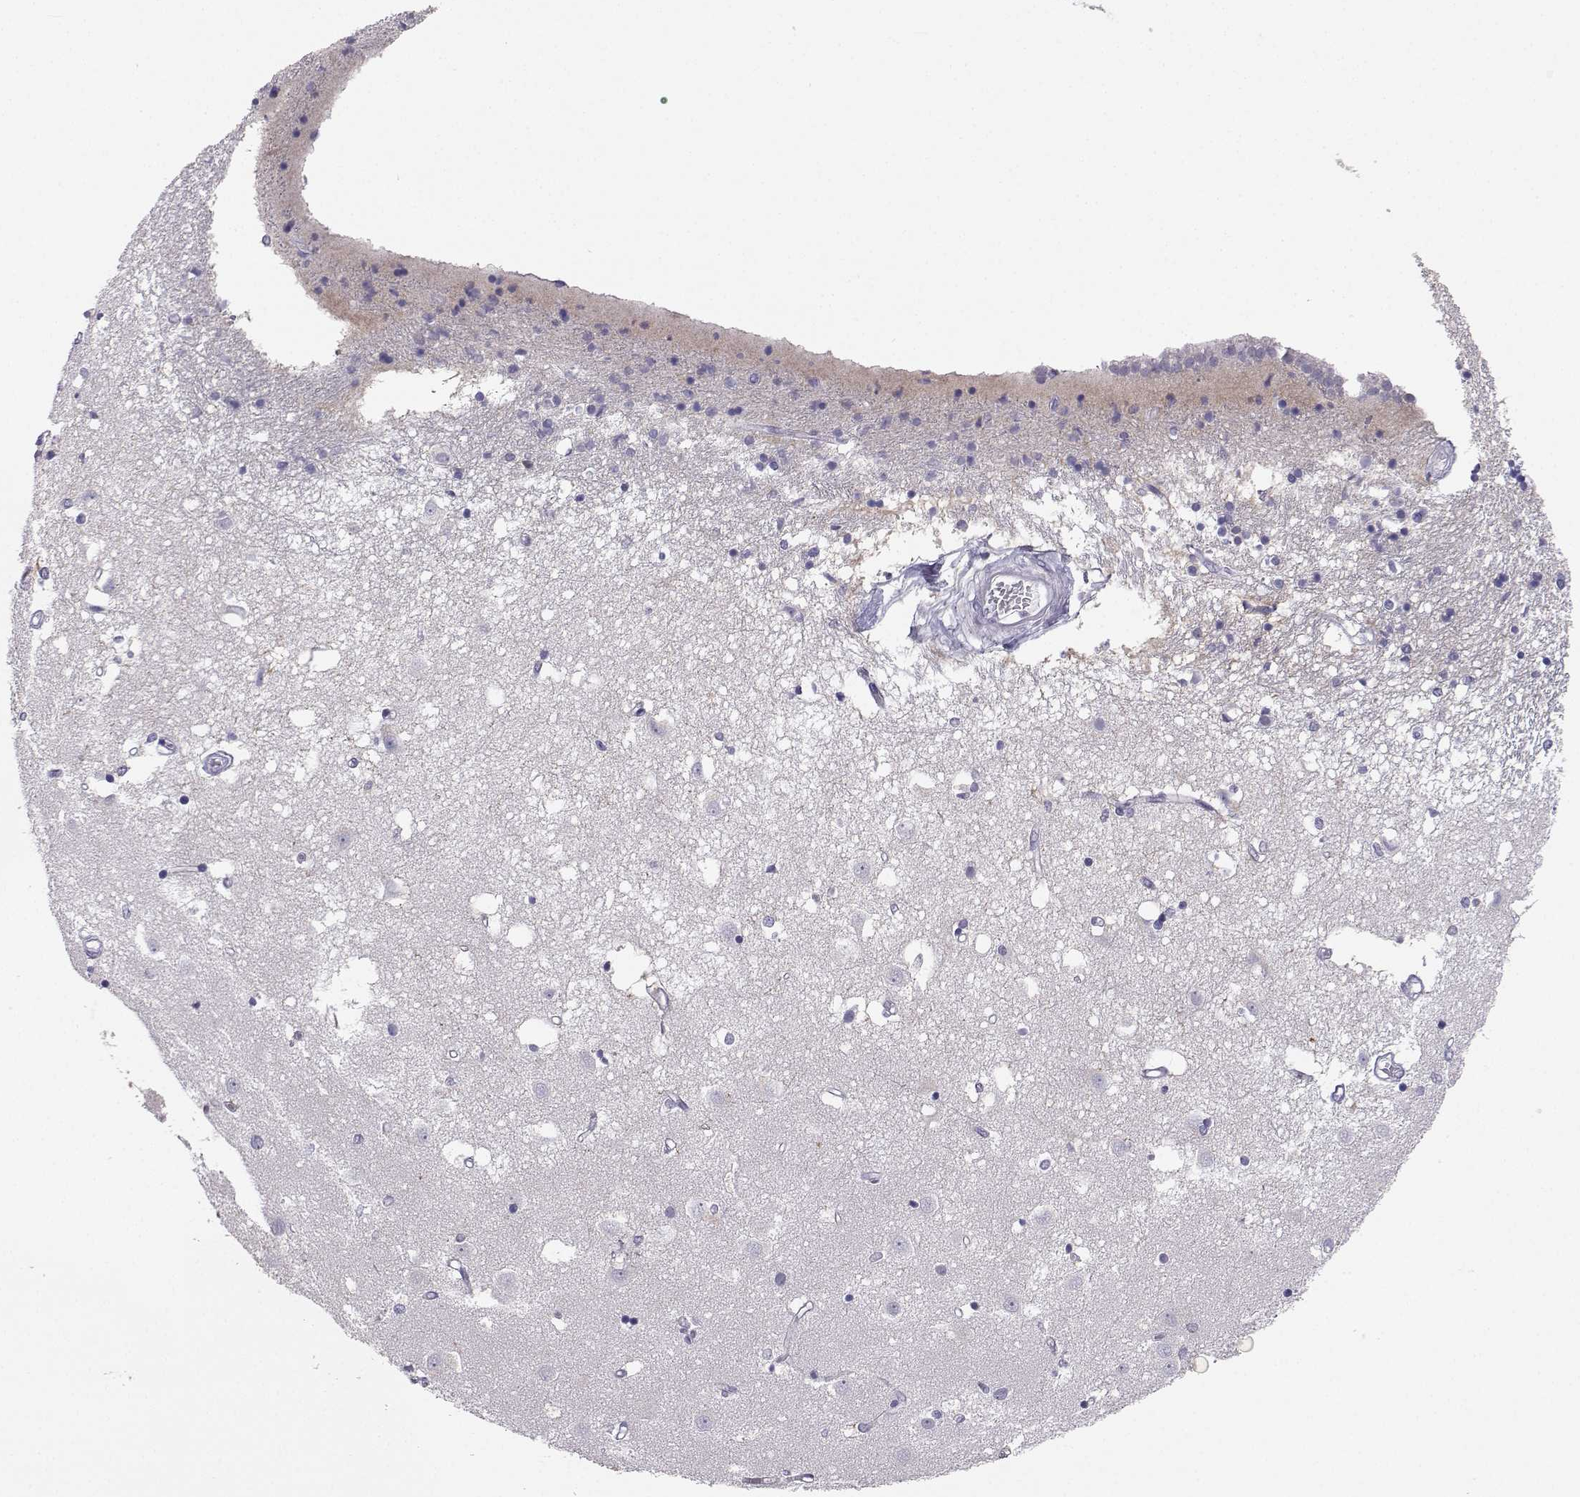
{"staining": {"intensity": "negative", "quantity": "none", "location": "none"}, "tissue": "caudate", "cell_type": "Glial cells", "image_type": "normal", "snomed": [{"axis": "morphology", "description": "Normal tissue, NOS"}, {"axis": "topography", "description": "Lateral ventricle wall"}], "caption": "Immunohistochemistry micrograph of unremarkable caudate: human caudate stained with DAB shows no significant protein positivity in glial cells. (Immunohistochemistry (ihc), brightfield microscopy, high magnification).", "gene": "MROH7", "patient": {"sex": "male", "age": 54}}